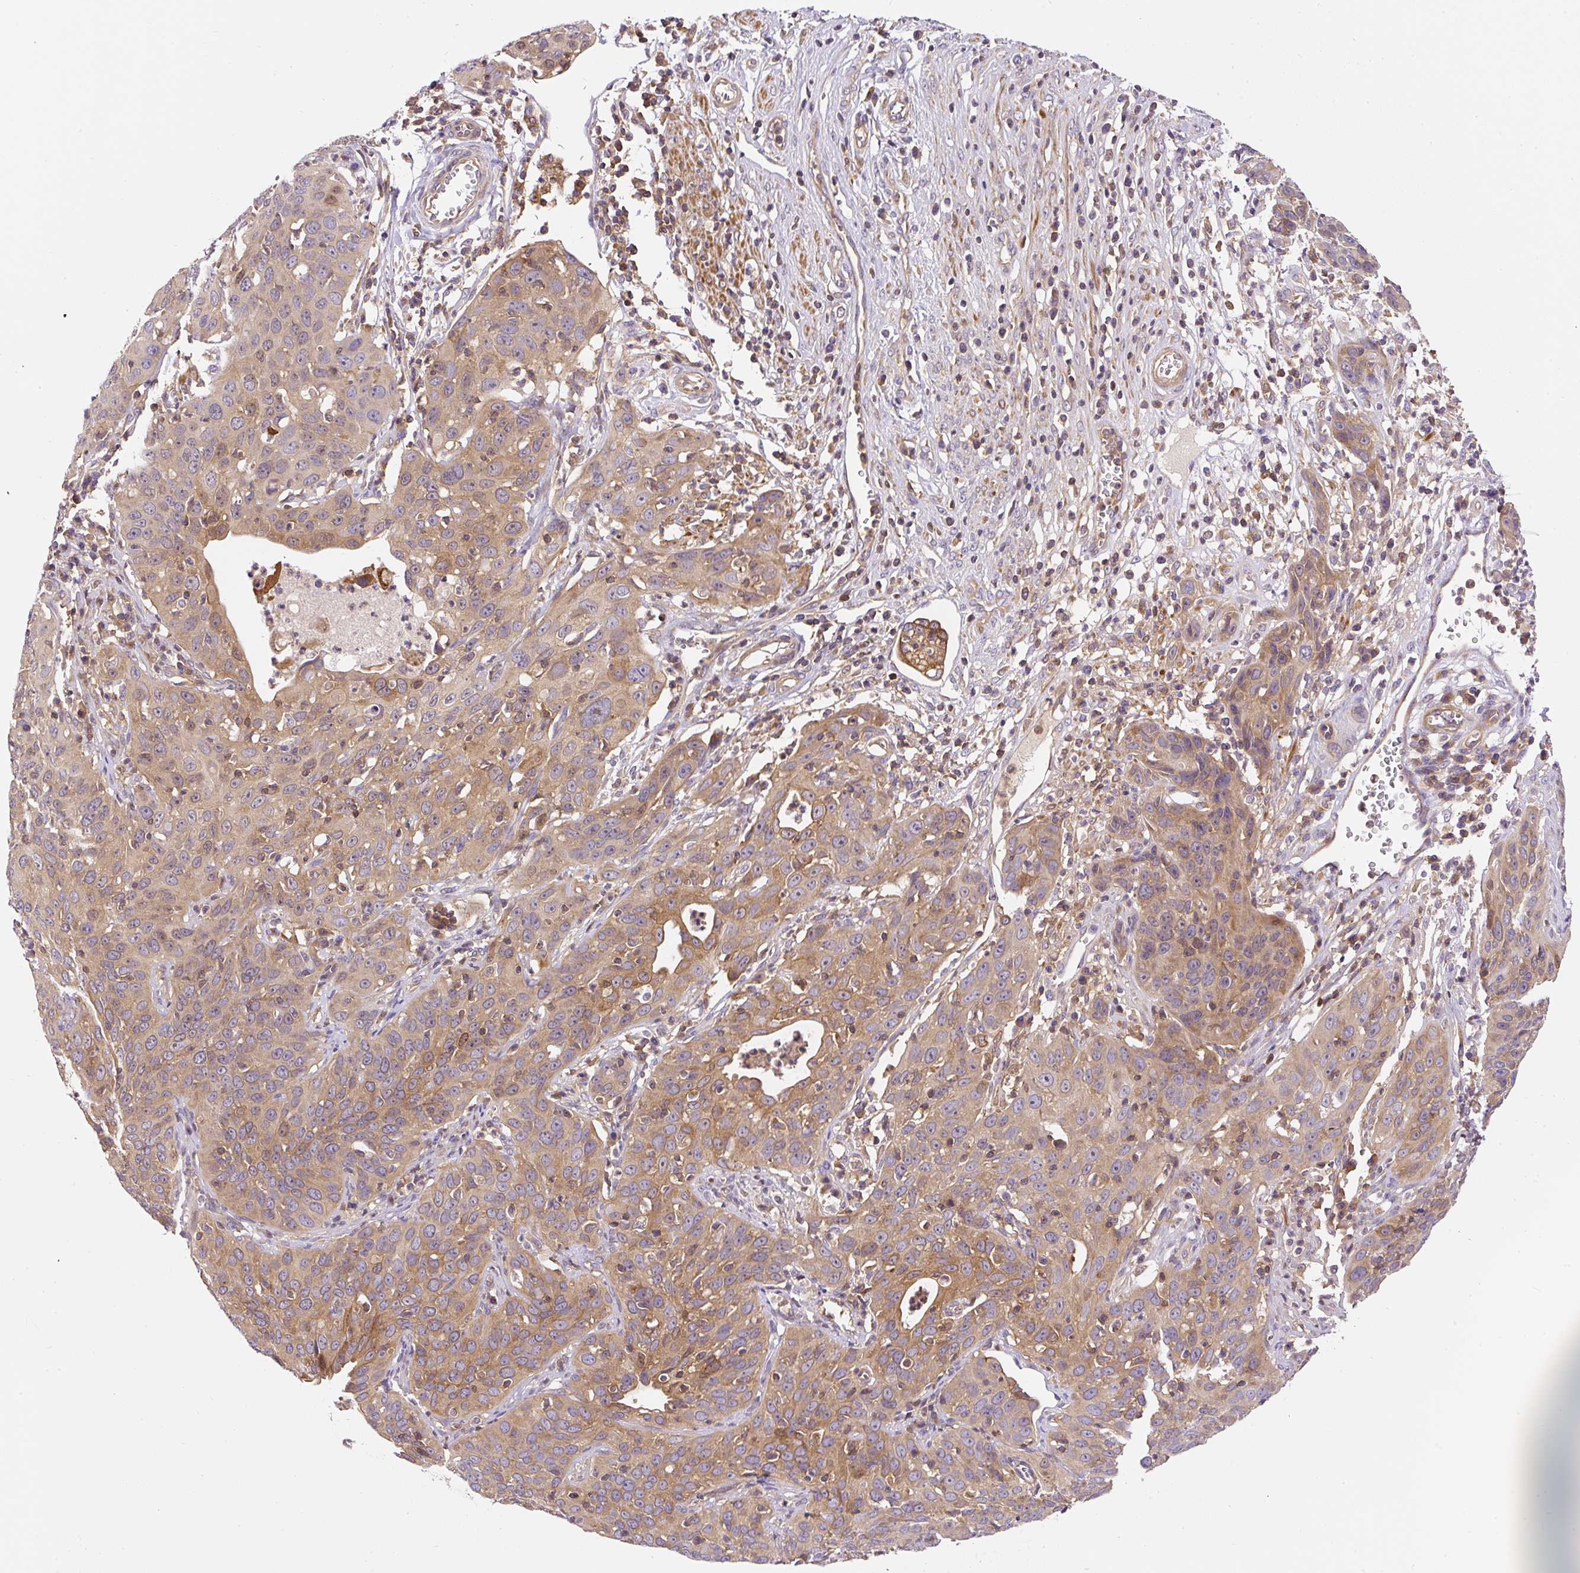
{"staining": {"intensity": "moderate", "quantity": "25%-75%", "location": "cytoplasmic/membranous"}, "tissue": "cervical cancer", "cell_type": "Tumor cells", "image_type": "cancer", "snomed": [{"axis": "morphology", "description": "Squamous cell carcinoma, NOS"}, {"axis": "topography", "description": "Cervix"}], "caption": "Cervical cancer (squamous cell carcinoma) stained for a protein displays moderate cytoplasmic/membranous positivity in tumor cells. Nuclei are stained in blue.", "gene": "CCDC28A", "patient": {"sex": "female", "age": 36}}